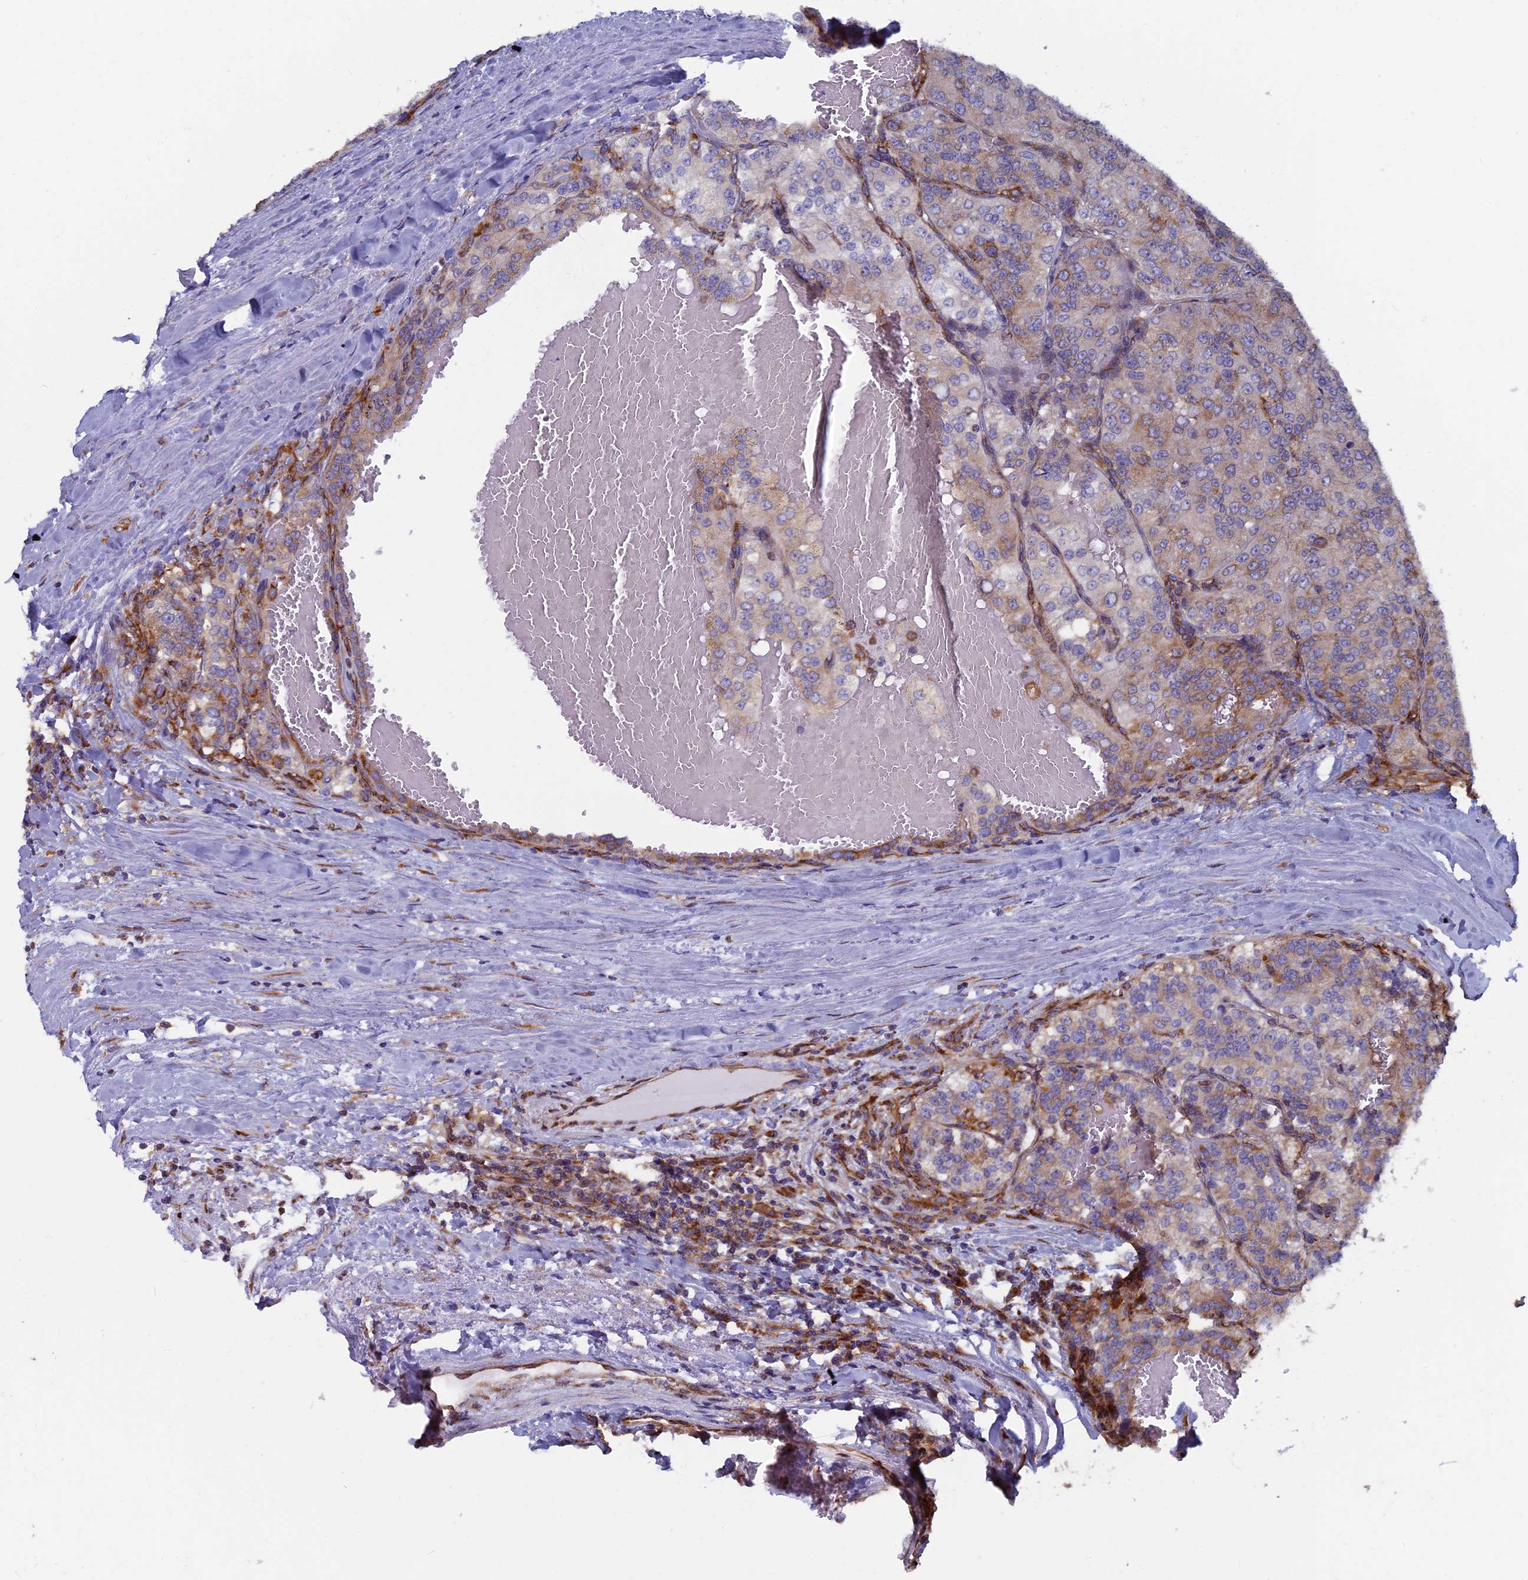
{"staining": {"intensity": "weak", "quantity": "<25%", "location": "cytoplasmic/membranous"}, "tissue": "renal cancer", "cell_type": "Tumor cells", "image_type": "cancer", "snomed": [{"axis": "morphology", "description": "Adenocarcinoma, NOS"}, {"axis": "topography", "description": "Kidney"}], "caption": "An immunohistochemistry (IHC) photomicrograph of renal adenocarcinoma is shown. There is no staining in tumor cells of renal adenocarcinoma.", "gene": "YBX1", "patient": {"sex": "female", "age": 63}}